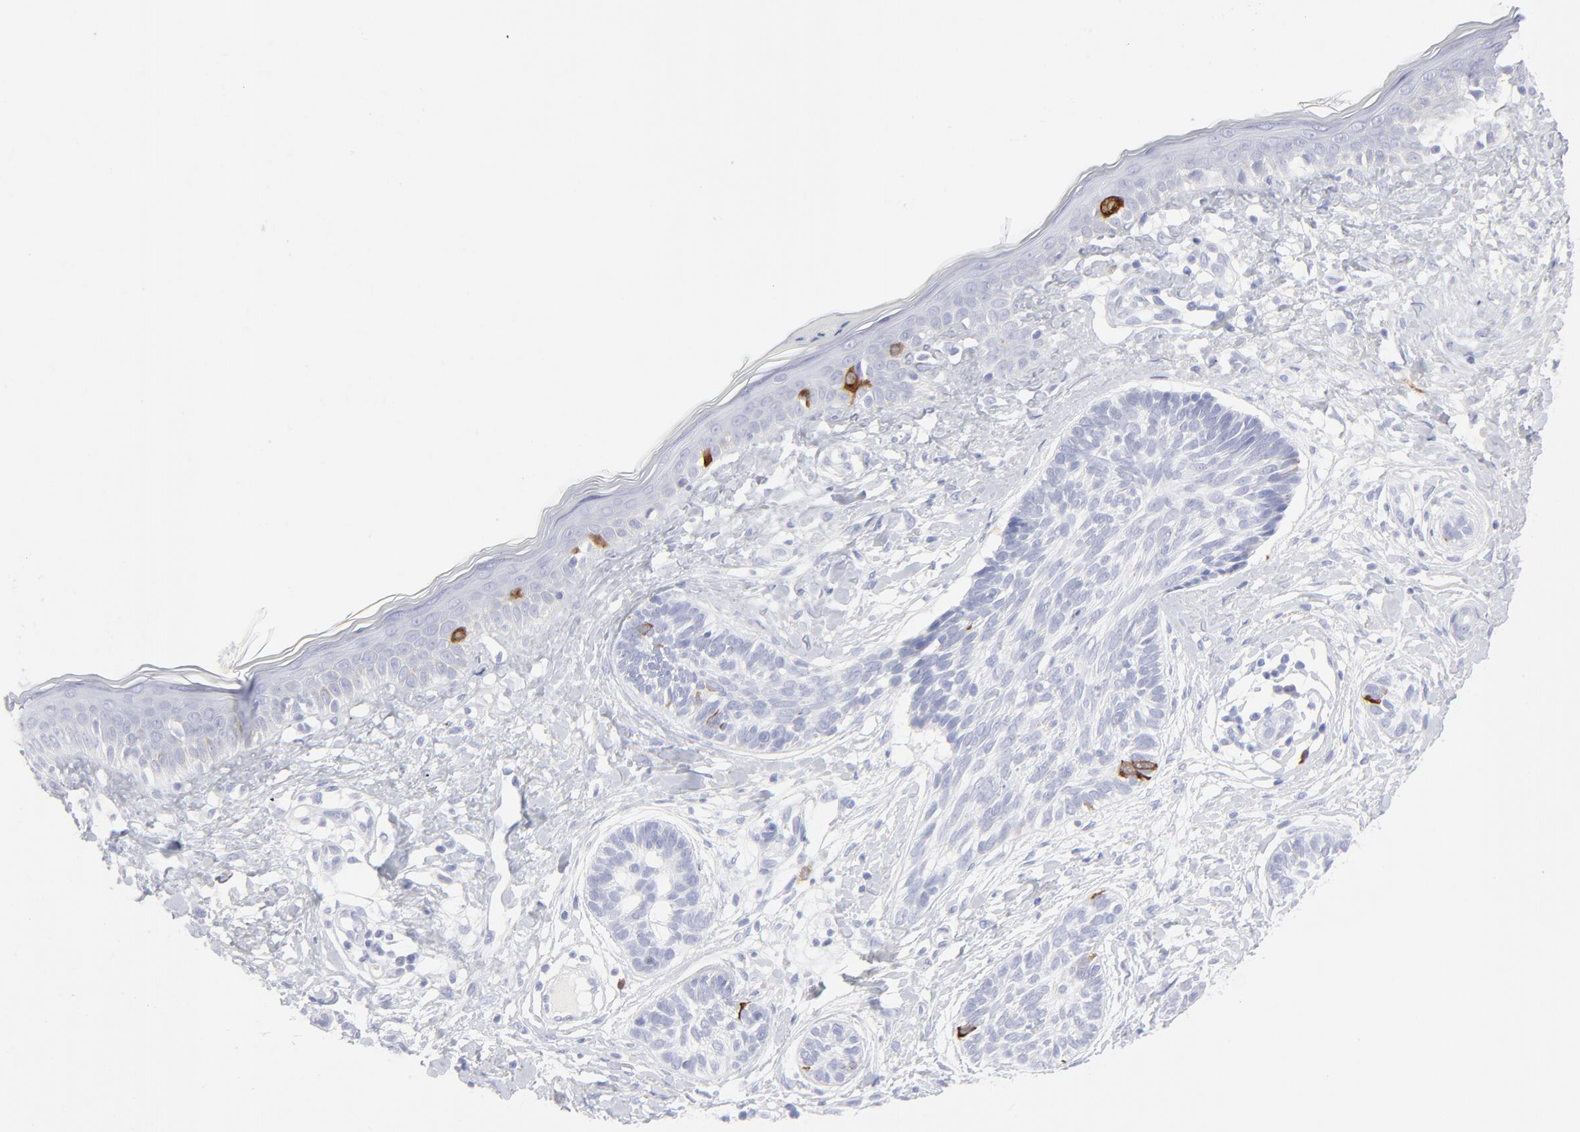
{"staining": {"intensity": "strong", "quantity": "<25%", "location": "cytoplasmic/membranous"}, "tissue": "skin cancer", "cell_type": "Tumor cells", "image_type": "cancer", "snomed": [{"axis": "morphology", "description": "Normal tissue, NOS"}, {"axis": "morphology", "description": "Basal cell carcinoma"}, {"axis": "topography", "description": "Skin"}], "caption": "Immunohistochemistry (IHC) image of neoplastic tissue: human skin cancer (basal cell carcinoma) stained using IHC displays medium levels of strong protein expression localized specifically in the cytoplasmic/membranous of tumor cells, appearing as a cytoplasmic/membranous brown color.", "gene": "CCNB1", "patient": {"sex": "male", "age": 63}}